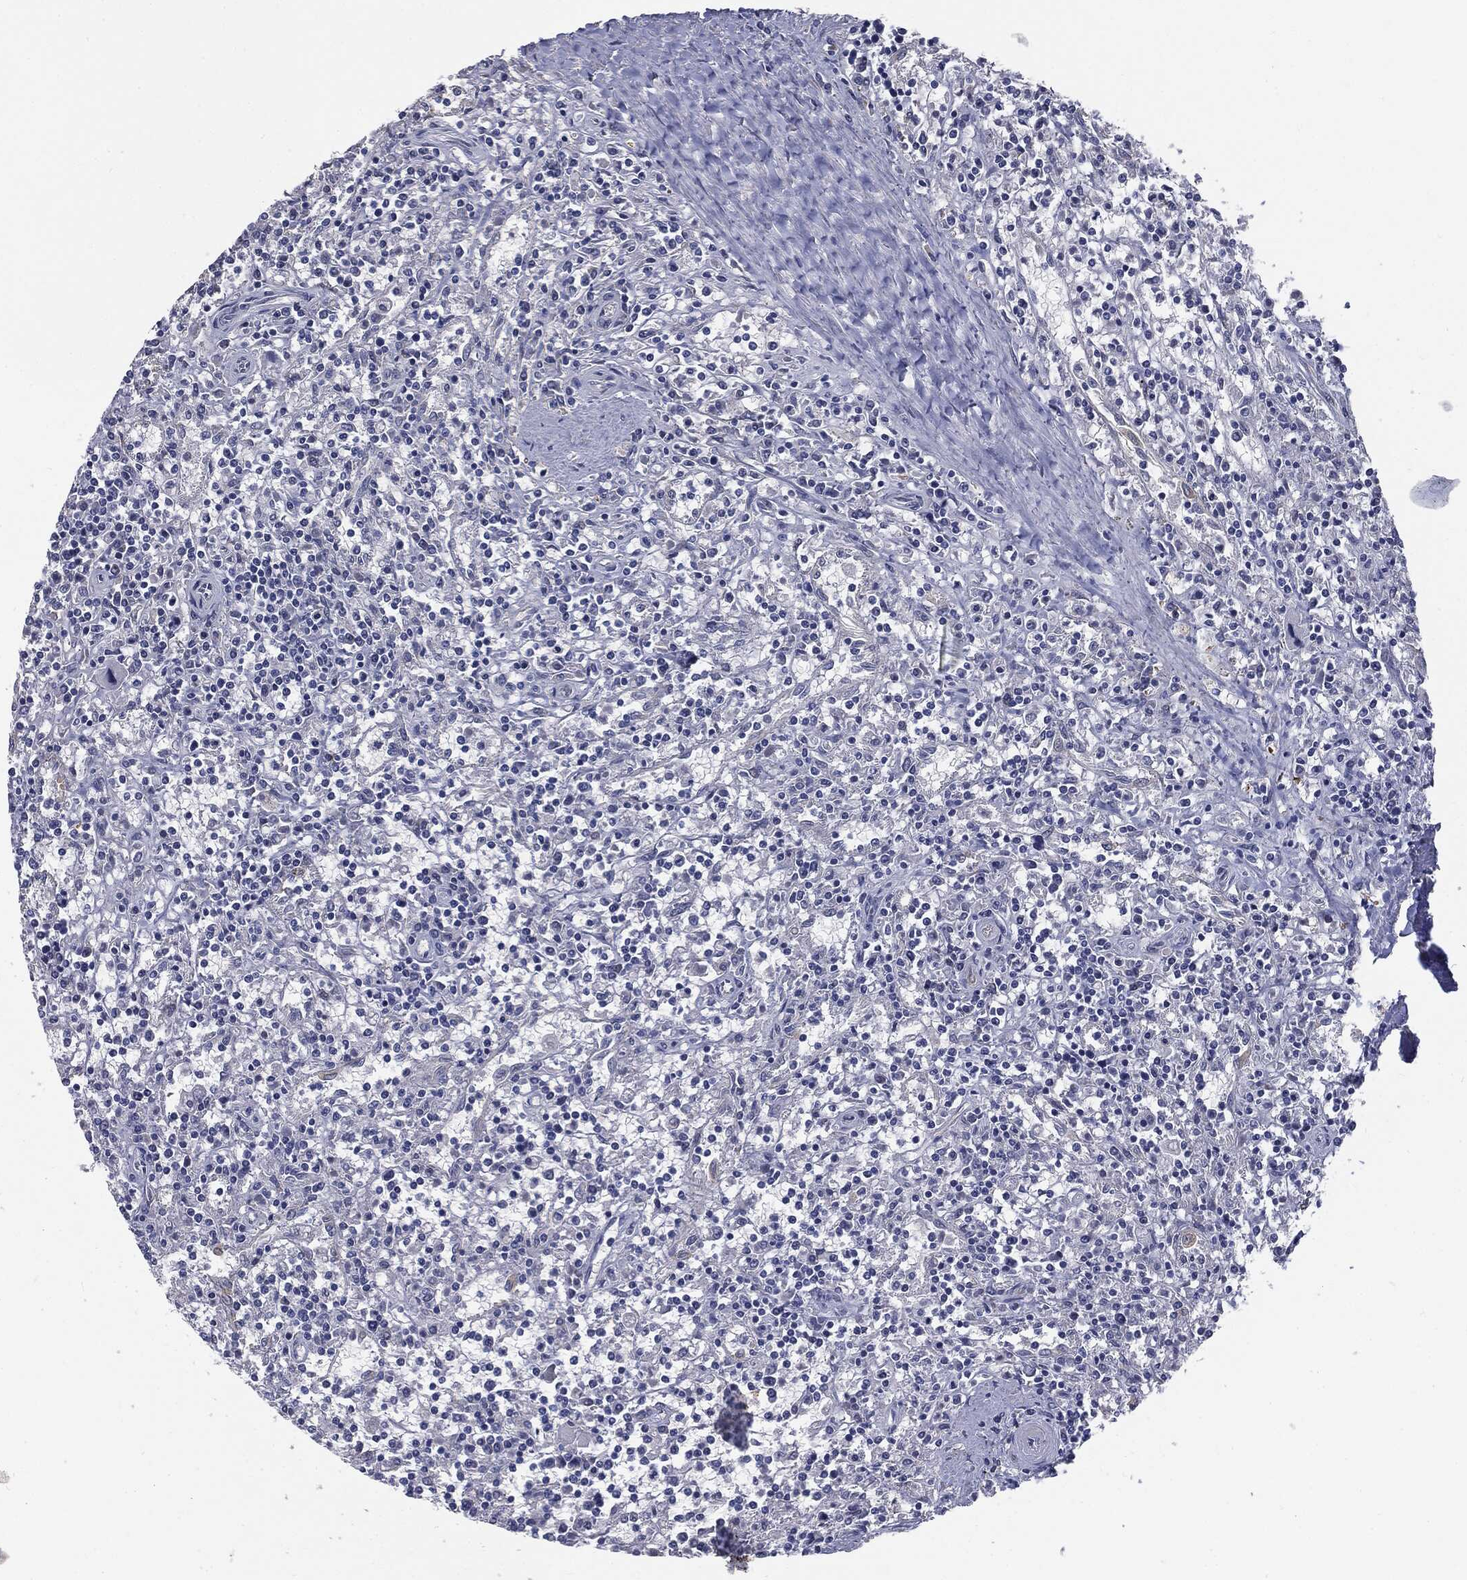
{"staining": {"intensity": "negative", "quantity": "none", "location": "none"}, "tissue": "lymphoma", "cell_type": "Tumor cells", "image_type": "cancer", "snomed": [{"axis": "morphology", "description": "Malignant lymphoma, non-Hodgkin's type, Low grade"}, {"axis": "topography", "description": "Spleen"}], "caption": "Immunohistochemistry photomicrograph of neoplastic tissue: lymphoma stained with DAB demonstrates no significant protein positivity in tumor cells.", "gene": "KRT5", "patient": {"sex": "male", "age": 62}}